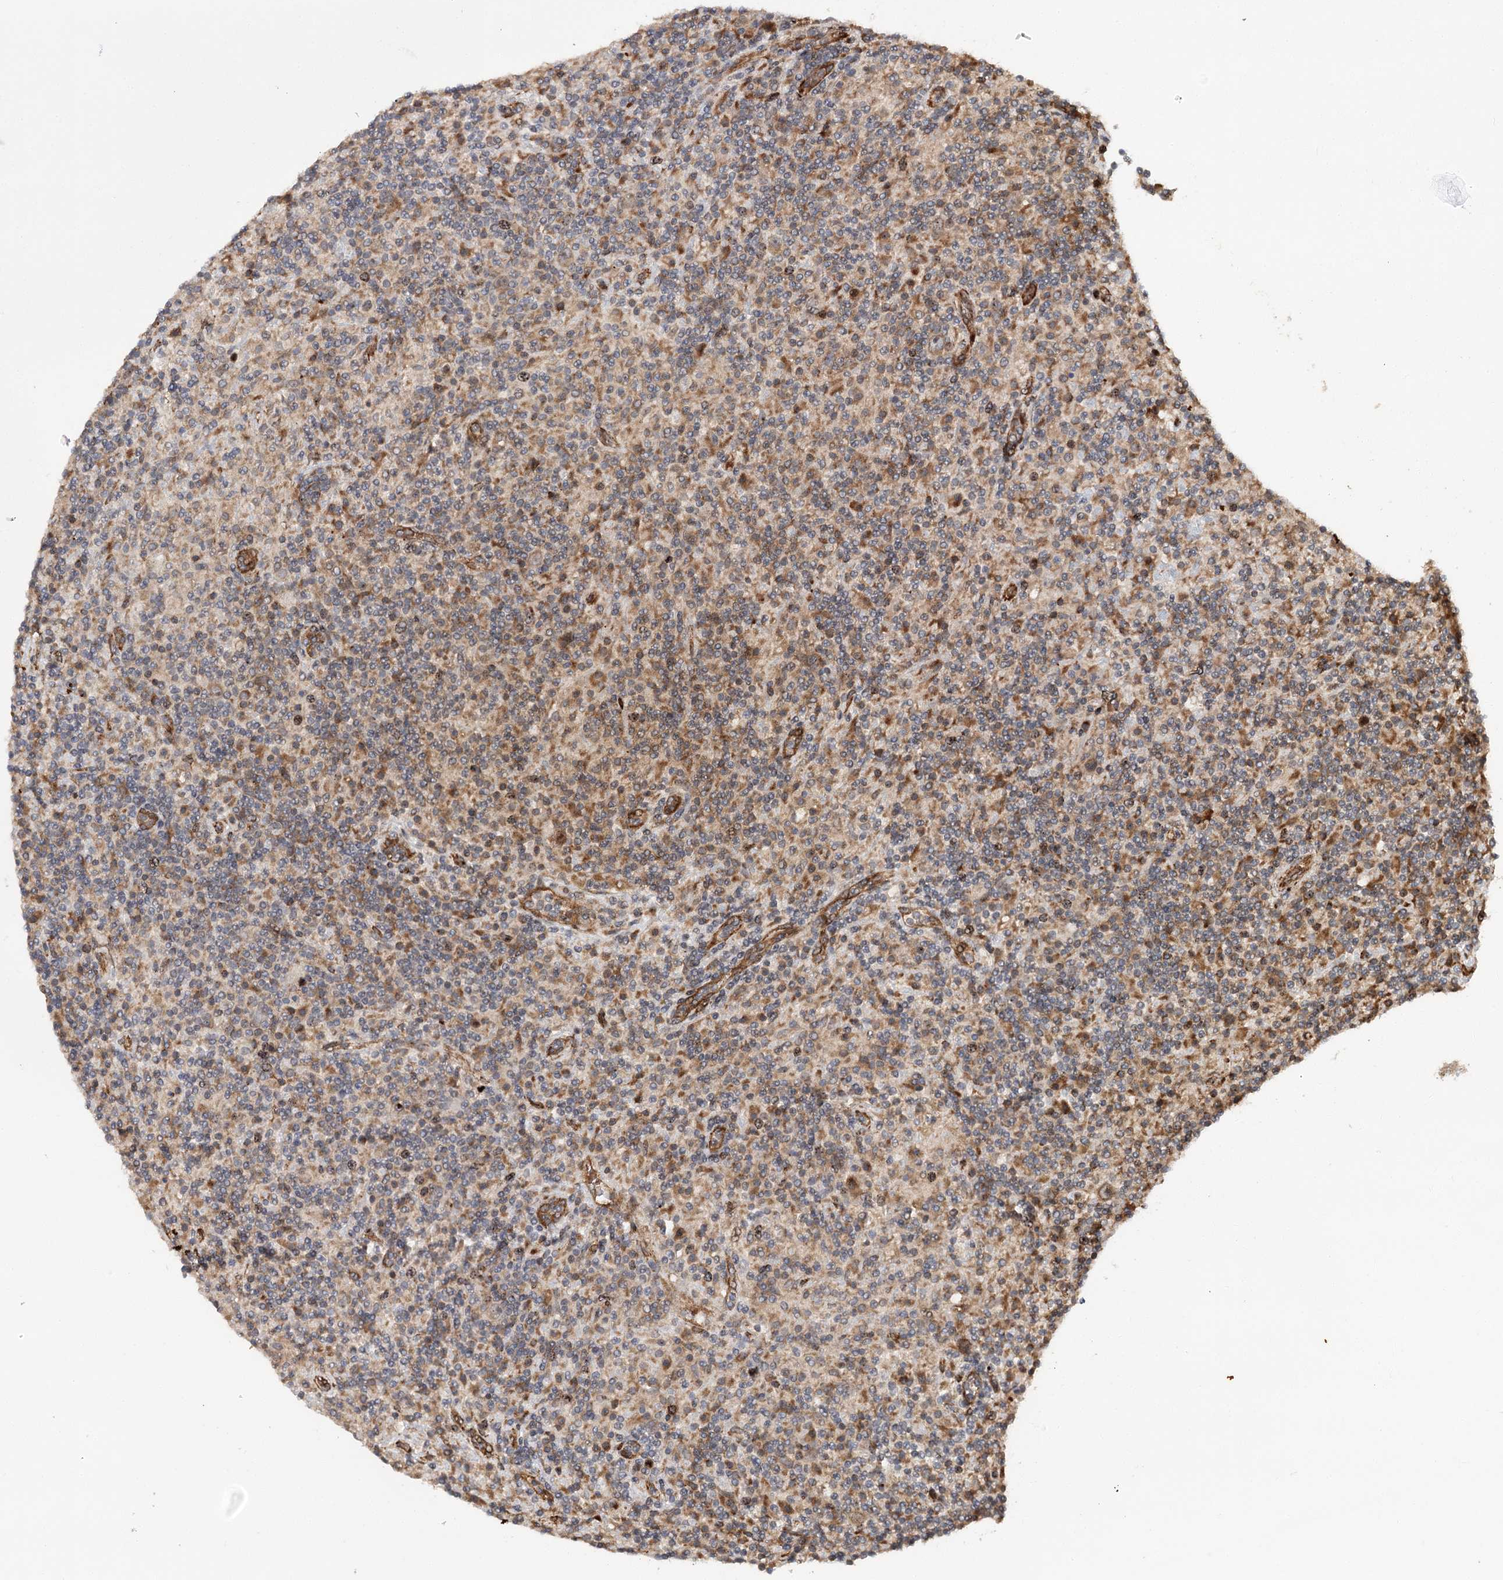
{"staining": {"intensity": "moderate", "quantity": "25%-75%", "location": "cytoplasmic/membranous"}, "tissue": "lymphoma", "cell_type": "Tumor cells", "image_type": "cancer", "snomed": [{"axis": "morphology", "description": "Hodgkin's disease, NOS"}, {"axis": "topography", "description": "Lymph node"}], "caption": "Immunohistochemistry micrograph of human lymphoma stained for a protein (brown), which shows medium levels of moderate cytoplasmic/membranous expression in approximately 25%-75% of tumor cells.", "gene": "MKNK1", "patient": {"sex": "male", "age": 70}}